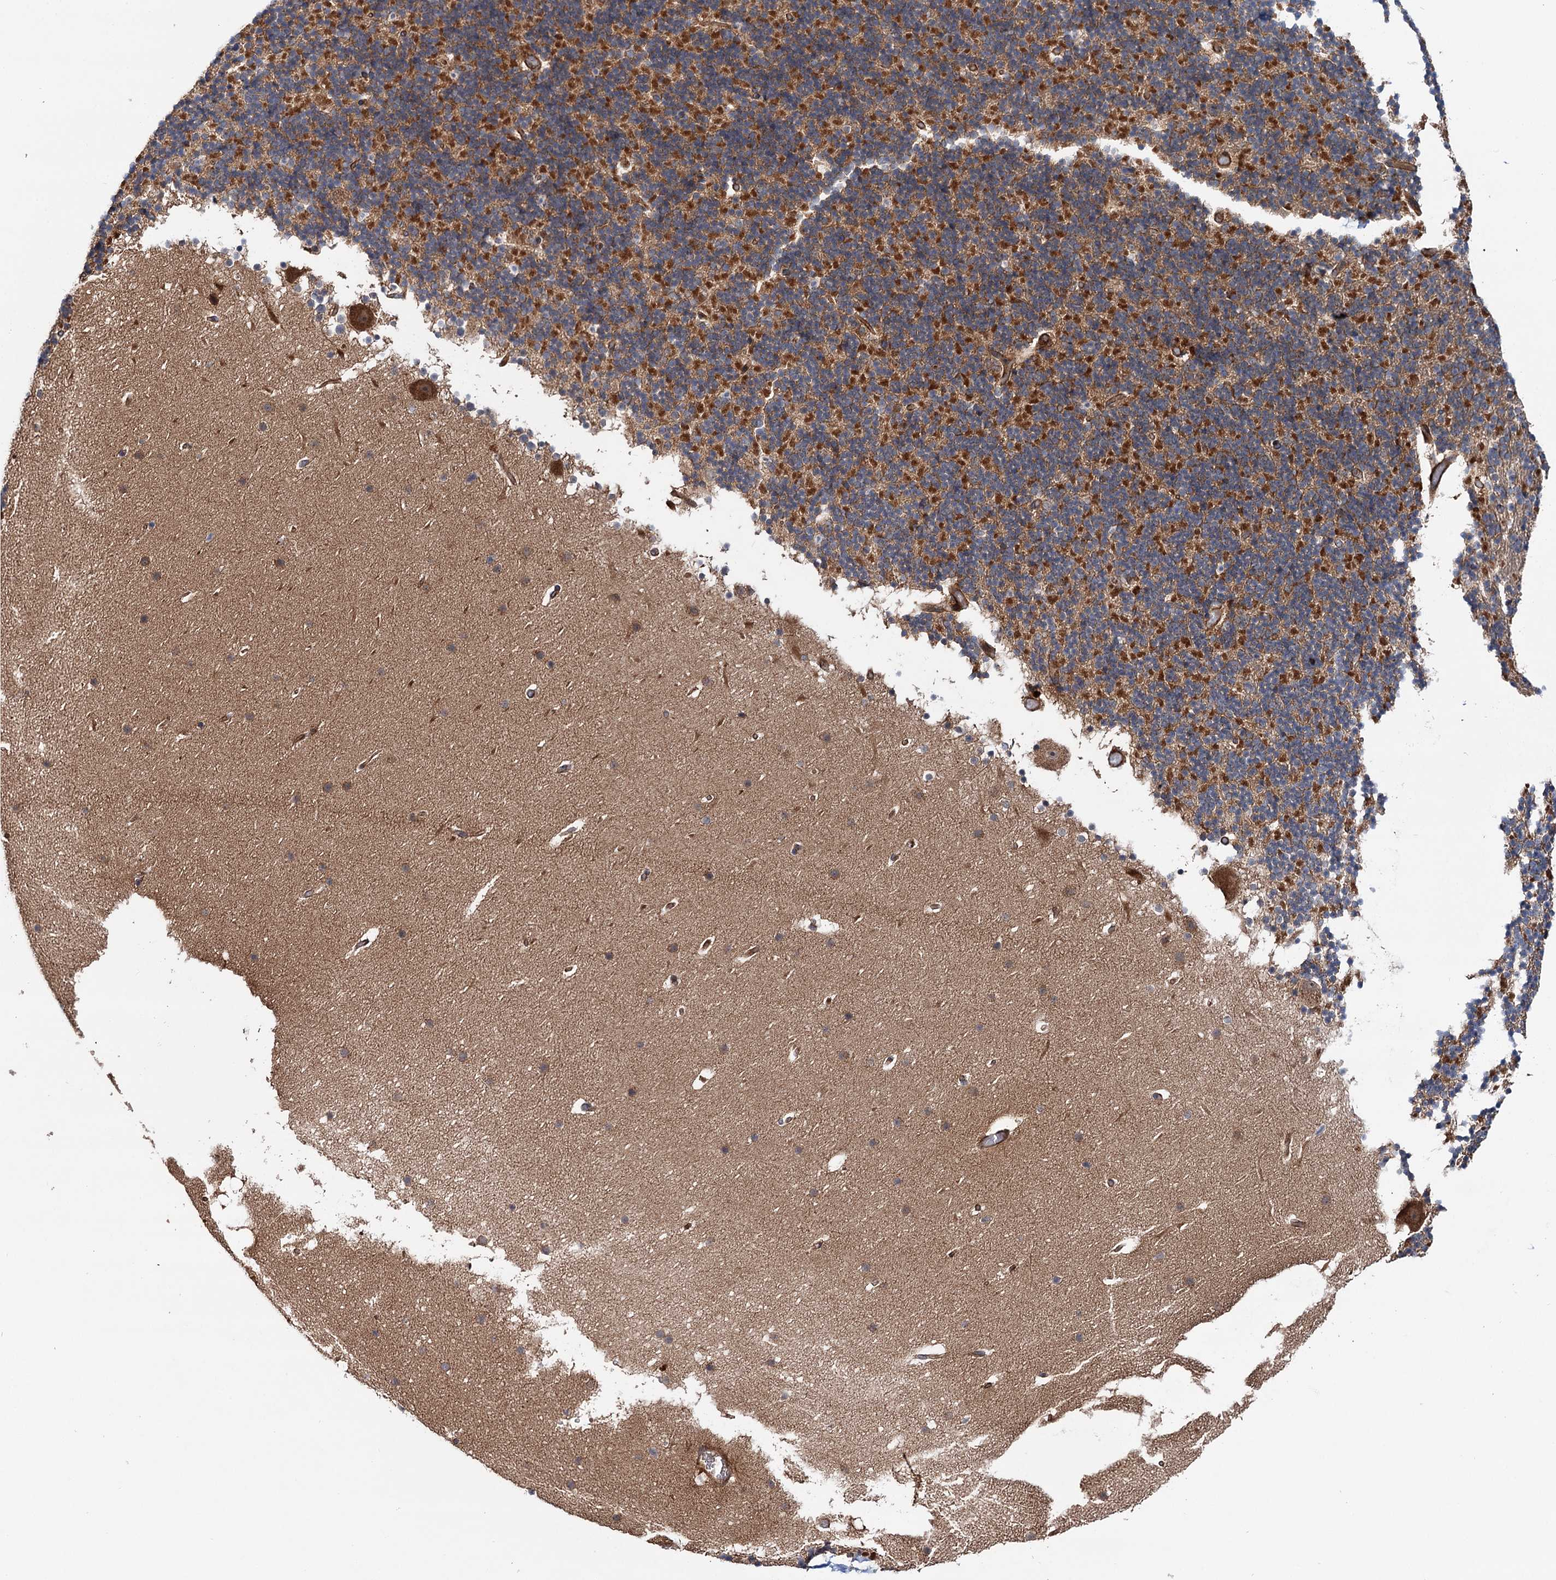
{"staining": {"intensity": "strong", "quantity": ">75%", "location": "cytoplasmic/membranous"}, "tissue": "cerebellum", "cell_type": "Cells in granular layer", "image_type": "normal", "snomed": [{"axis": "morphology", "description": "Normal tissue, NOS"}, {"axis": "topography", "description": "Cerebellum"}], "caption": "A high amount of strong cytoplasmic/membranous expression is appreciated in approximately >75% of cells in granular layer in benign cerebellum.", "gene": "ADGRG4", "patient": {"sex": "male", "age": 57}}